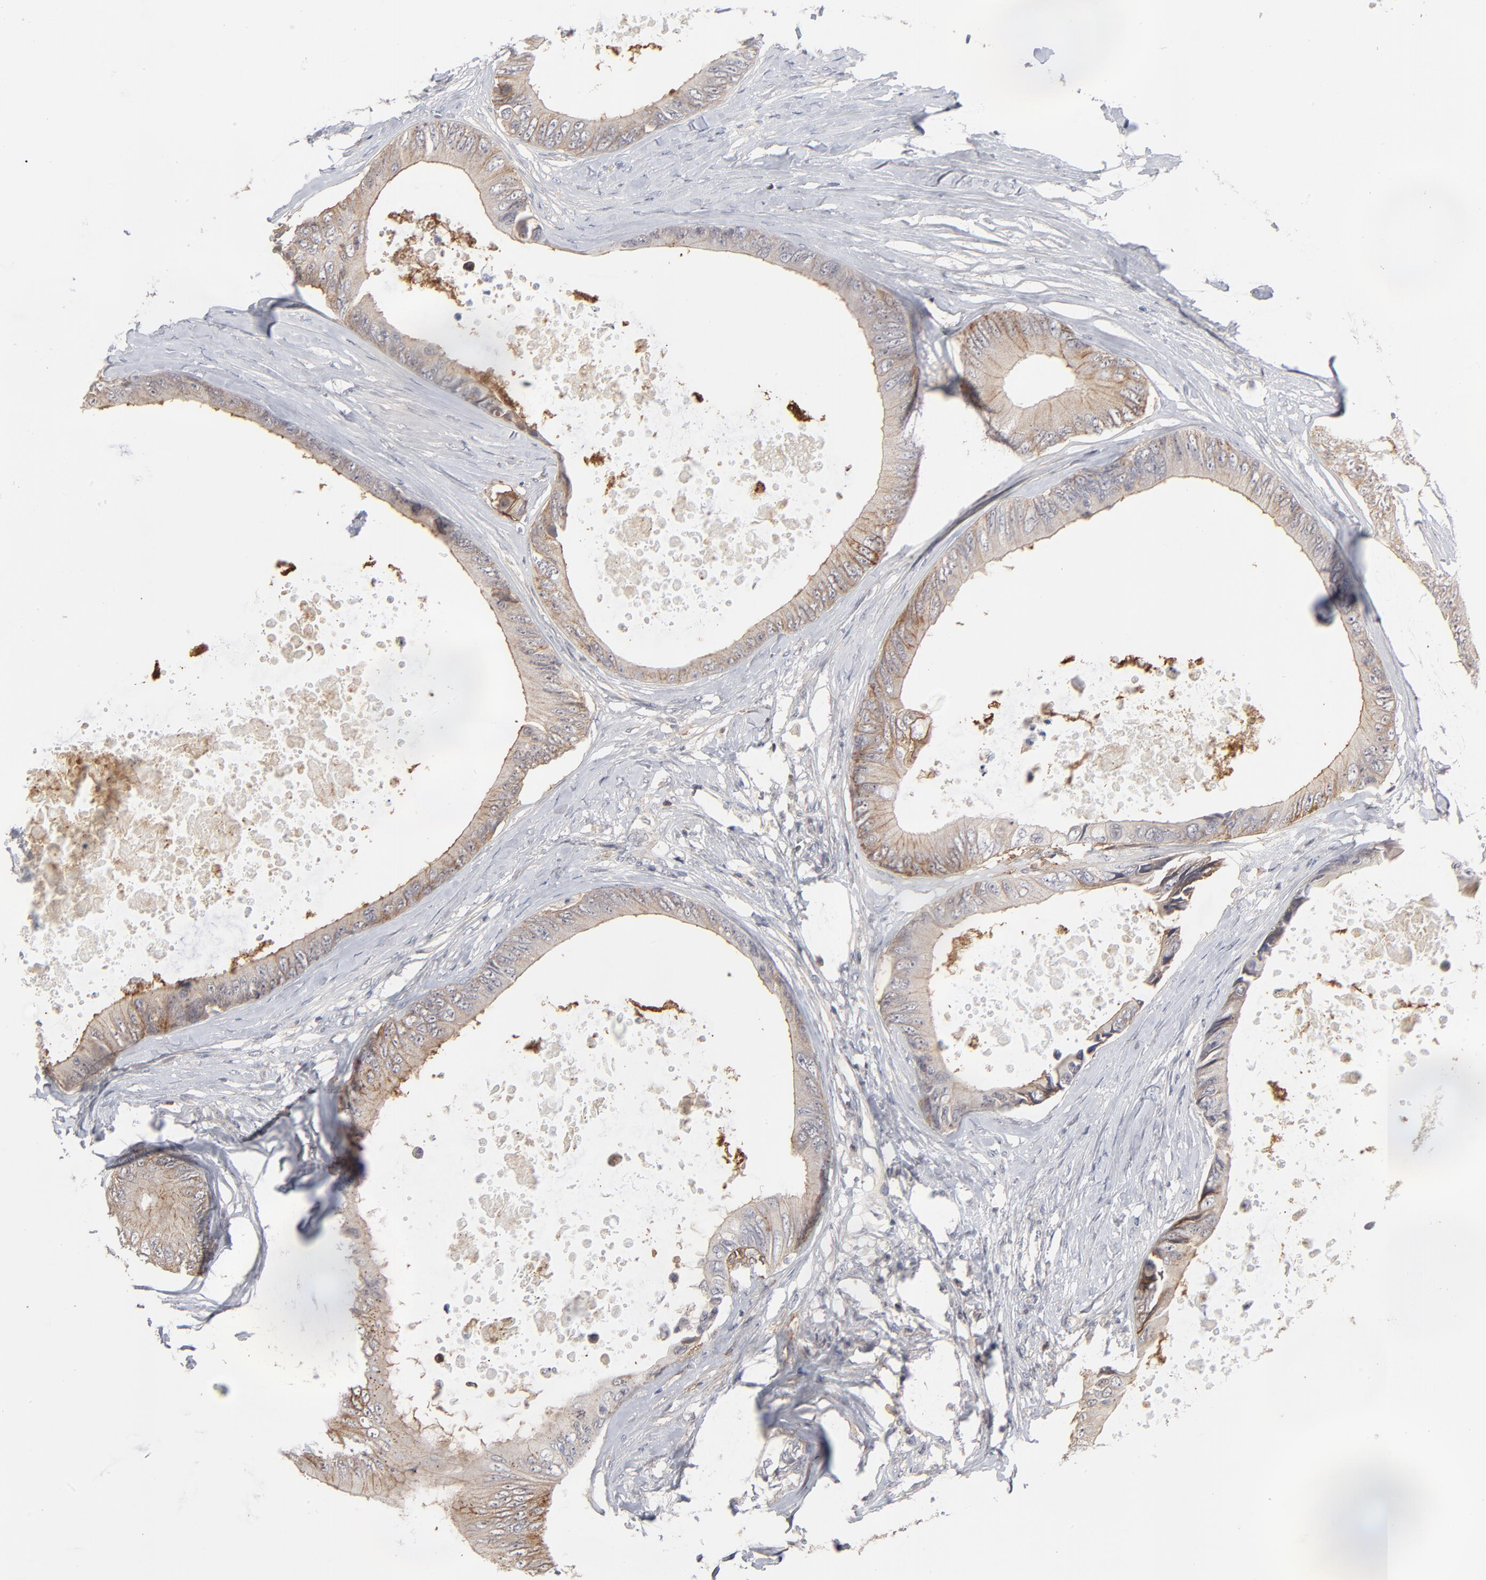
{"staining": {"intensity": "moderate", "quantity": ">75%", "location": "cytoplasmic/membranous"}, "tissue": "colorectal cancer", "cell_type": "Tumor cells", "image_type": "cancer", "snomed": [{"axis": "morphology", "description": "Normal tissue, NOS"}, {"axis": "morphology", "description": "Adenocarcinoma, NOS"}, {"axis": "topography", "description": "Rectum"}, {"axis": "topography", "description": "Peripheral nerve tissue"}], "caption": "This is a micrograph of immunohistochemistry staining of colorectal cancer, which shows moderate expression in the cytoplasmic/membranous of tumor cells.", "gene": "SLC16A1", "patient": {"sex": "female", "age": 77}}